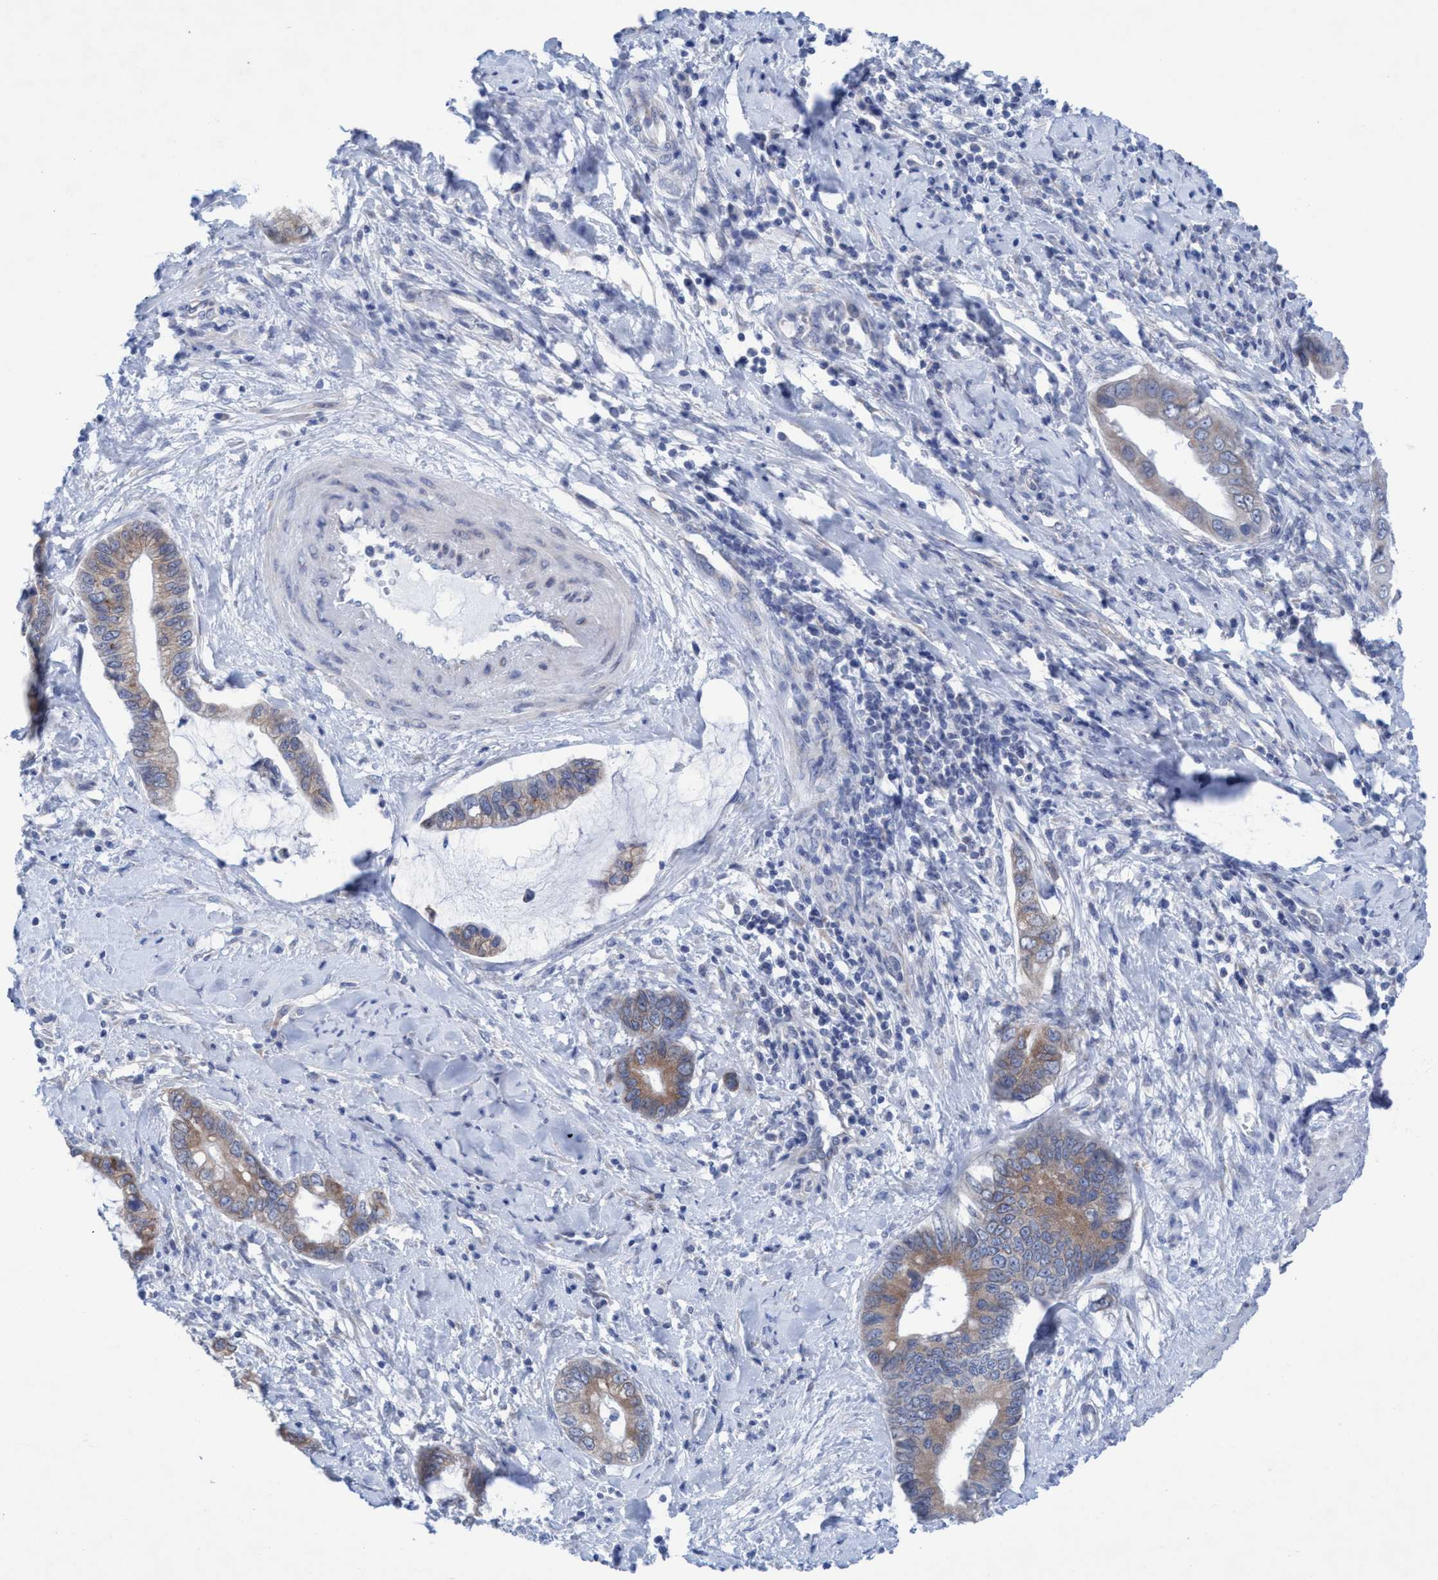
{"staining": {"intensity": "moderate", "quantity": "25%-75%", "location": "cytoplasmic/membranous"}, "tissue": "cervical cancer", "cell_type": "Tumor cells", "image_type": "cancer", "snomed": [{"axis": "morphology", "description": "Adenocarcinoma, NOS"}, {"axis": "topography", "description": "Cervix"}], "caption": "IHC staining of cervical cancer (adenocarcinoma), which shows medium levels of moderate cytoplasmic/membranous staining in approximately 25%-75% of tumor cells indicating moderate cytoplasmic/membranous protein expression. The staining was performed using DAB (brown) for protein detection and nuclei were counterstained in hematoxylin (blue).", "gene": "RSAD1", "patient": {"sex": "female", "age": 44}}